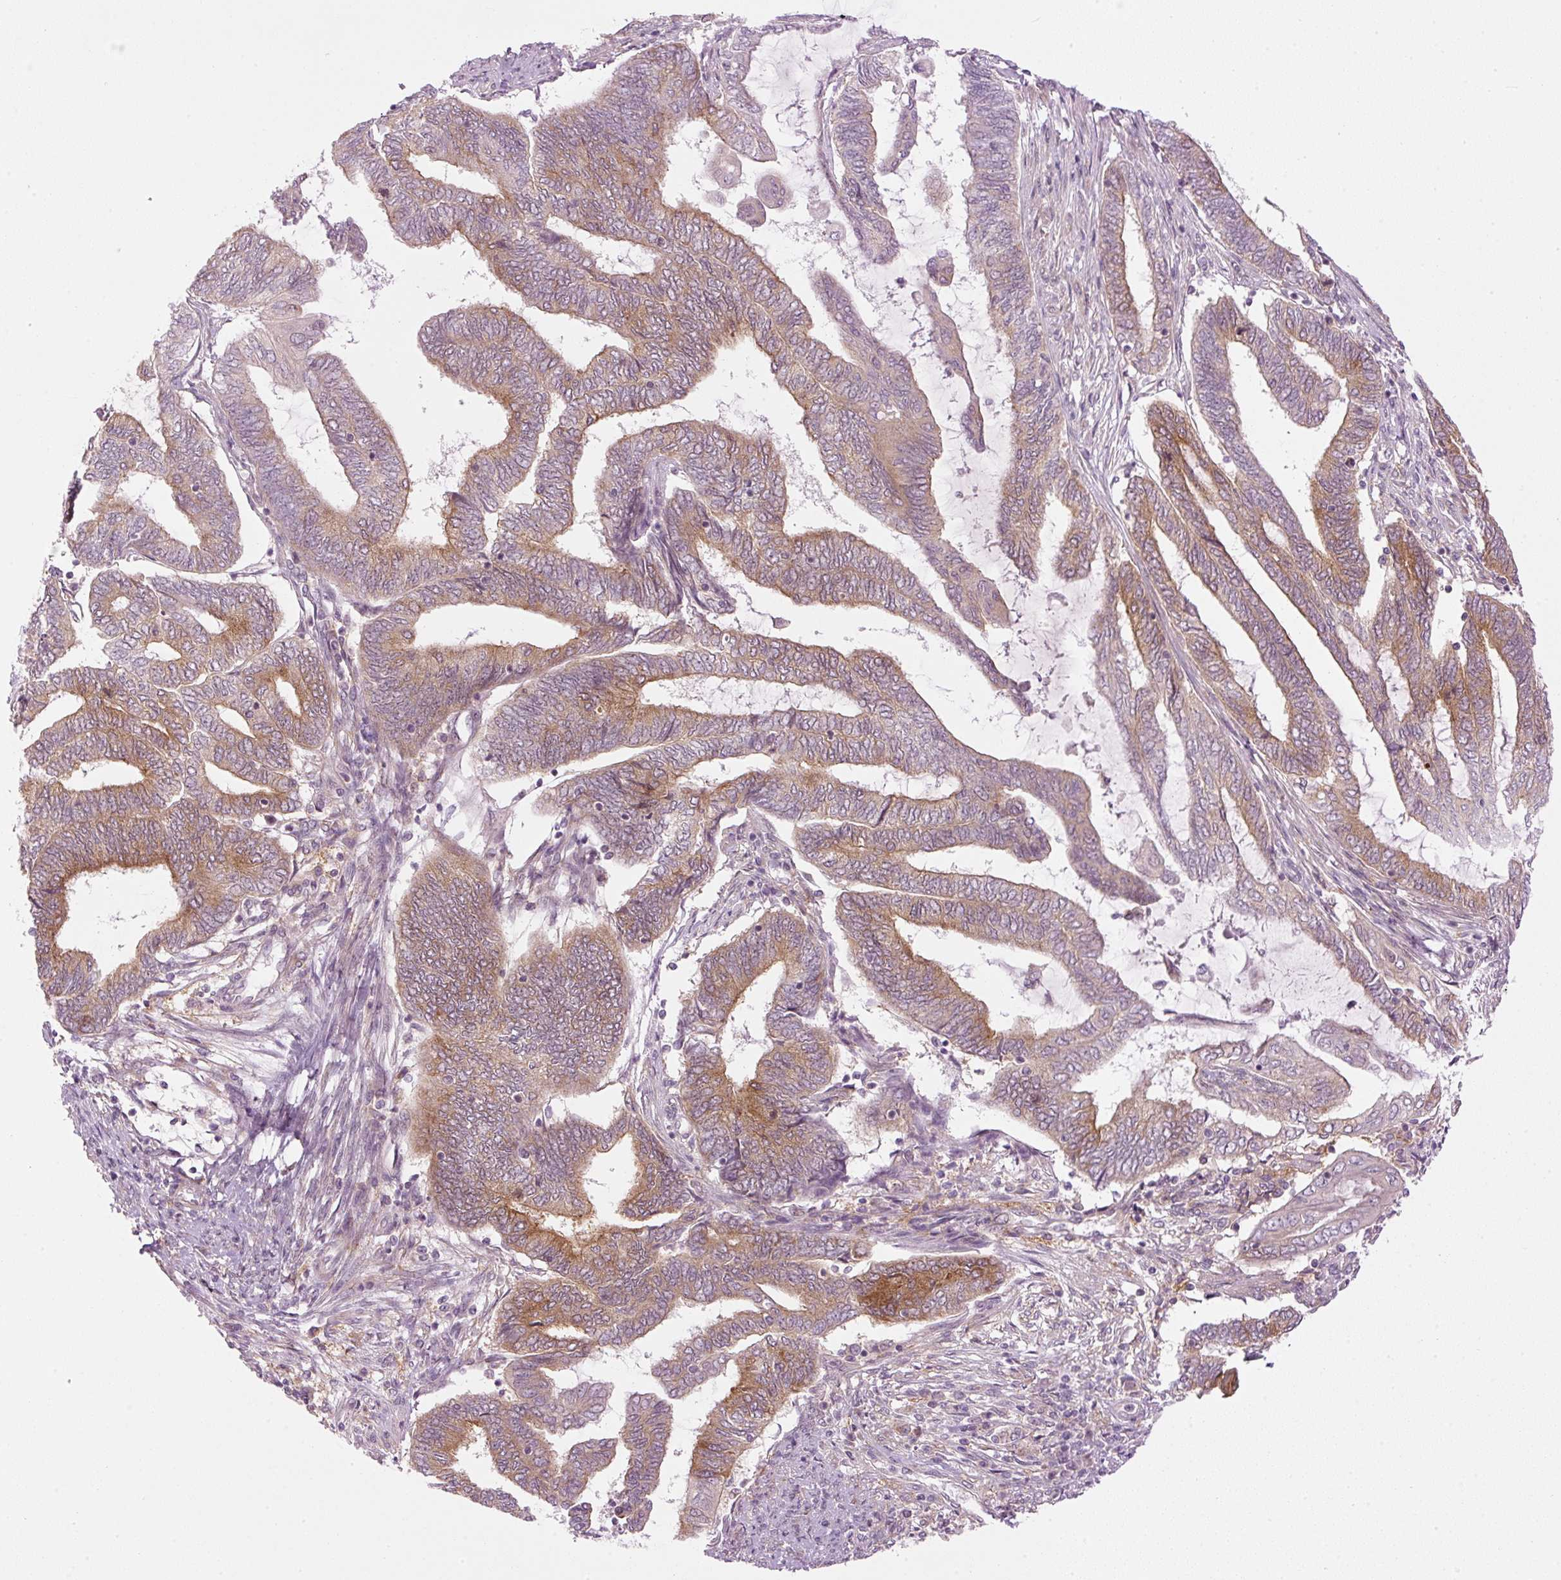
{"staining": {"intensity": "moderate", "quantity": ">75%", "location": "cytoplasmic/membranous"}, "tissue": "endometrial cancer", "cell_type": "Tumor cells", "image_type": "cancer", "snomed": [{"axis": "morphology", "description": "Adenocarcinoma, NOS"}, {"axis": "topography", "description": "Uterus"}, {"axis": "topography", "description": "Endometrium"}], "caption": "This histopathology image demonstrates IHC staining of endometrial cancer (adenocarcinoma), with medium moderate cytoplasmic/membranous expression in approximately >75% of tumor cells.", "gene": "MZT2B", "patient": {"sex": "female", "age": 70}}